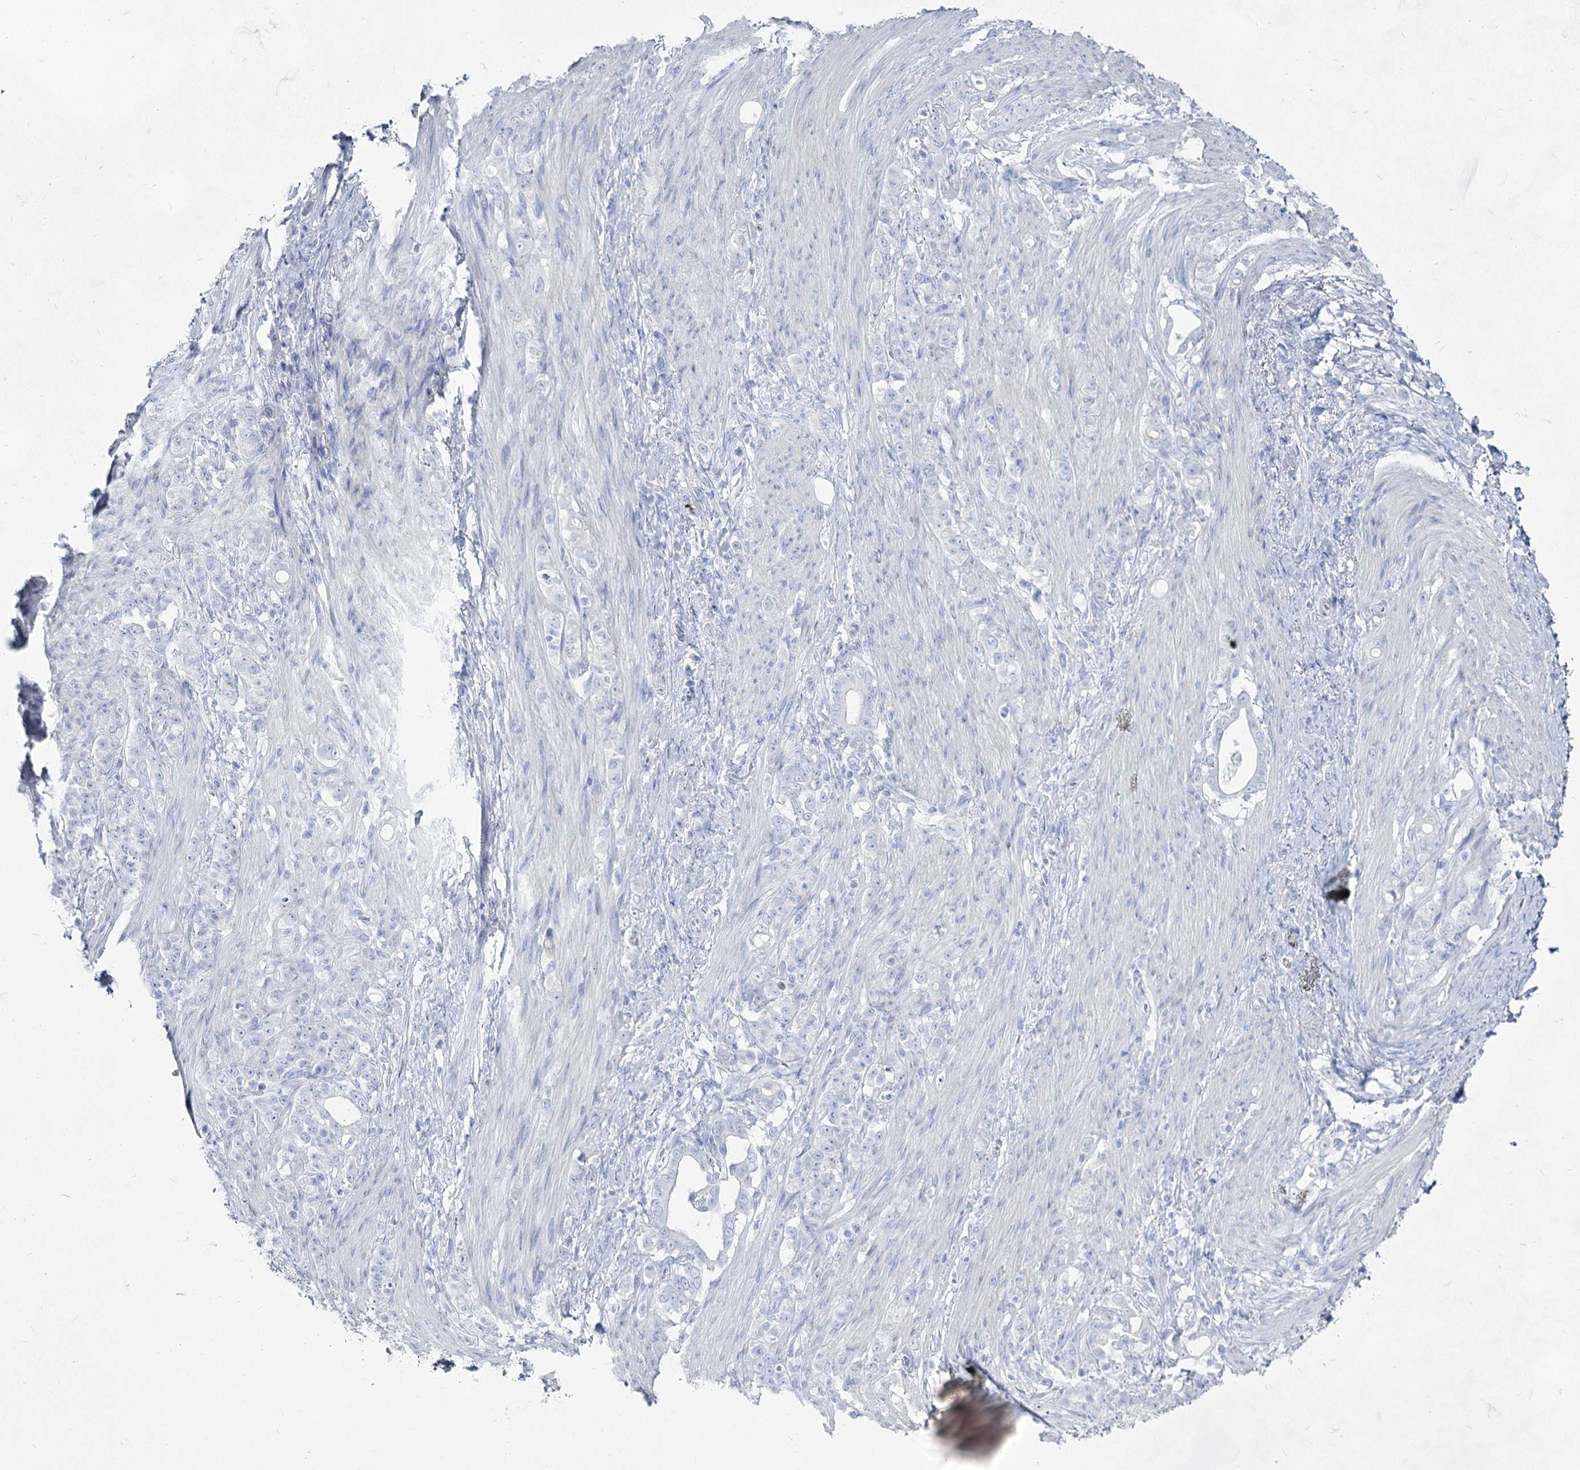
{"staining": {"intensity": "negative", "quantity": "none", "location": "none"}, "tissue": "stomach cancer", "cell_type": "Tumor cells", "image_type": "cancer", "snomed": [{"axis": "morphology", "description": "Adenocarcinoma, NOS"}, {"axis": "topography", "description": "Stomach"}], "caption": "Immunohistochemical staining of stomach adenocarcinoma demonstrates no significant expression in tumor cells.", "gene": "ACRV1", "patient": {"sex": "female", "age": 79}}